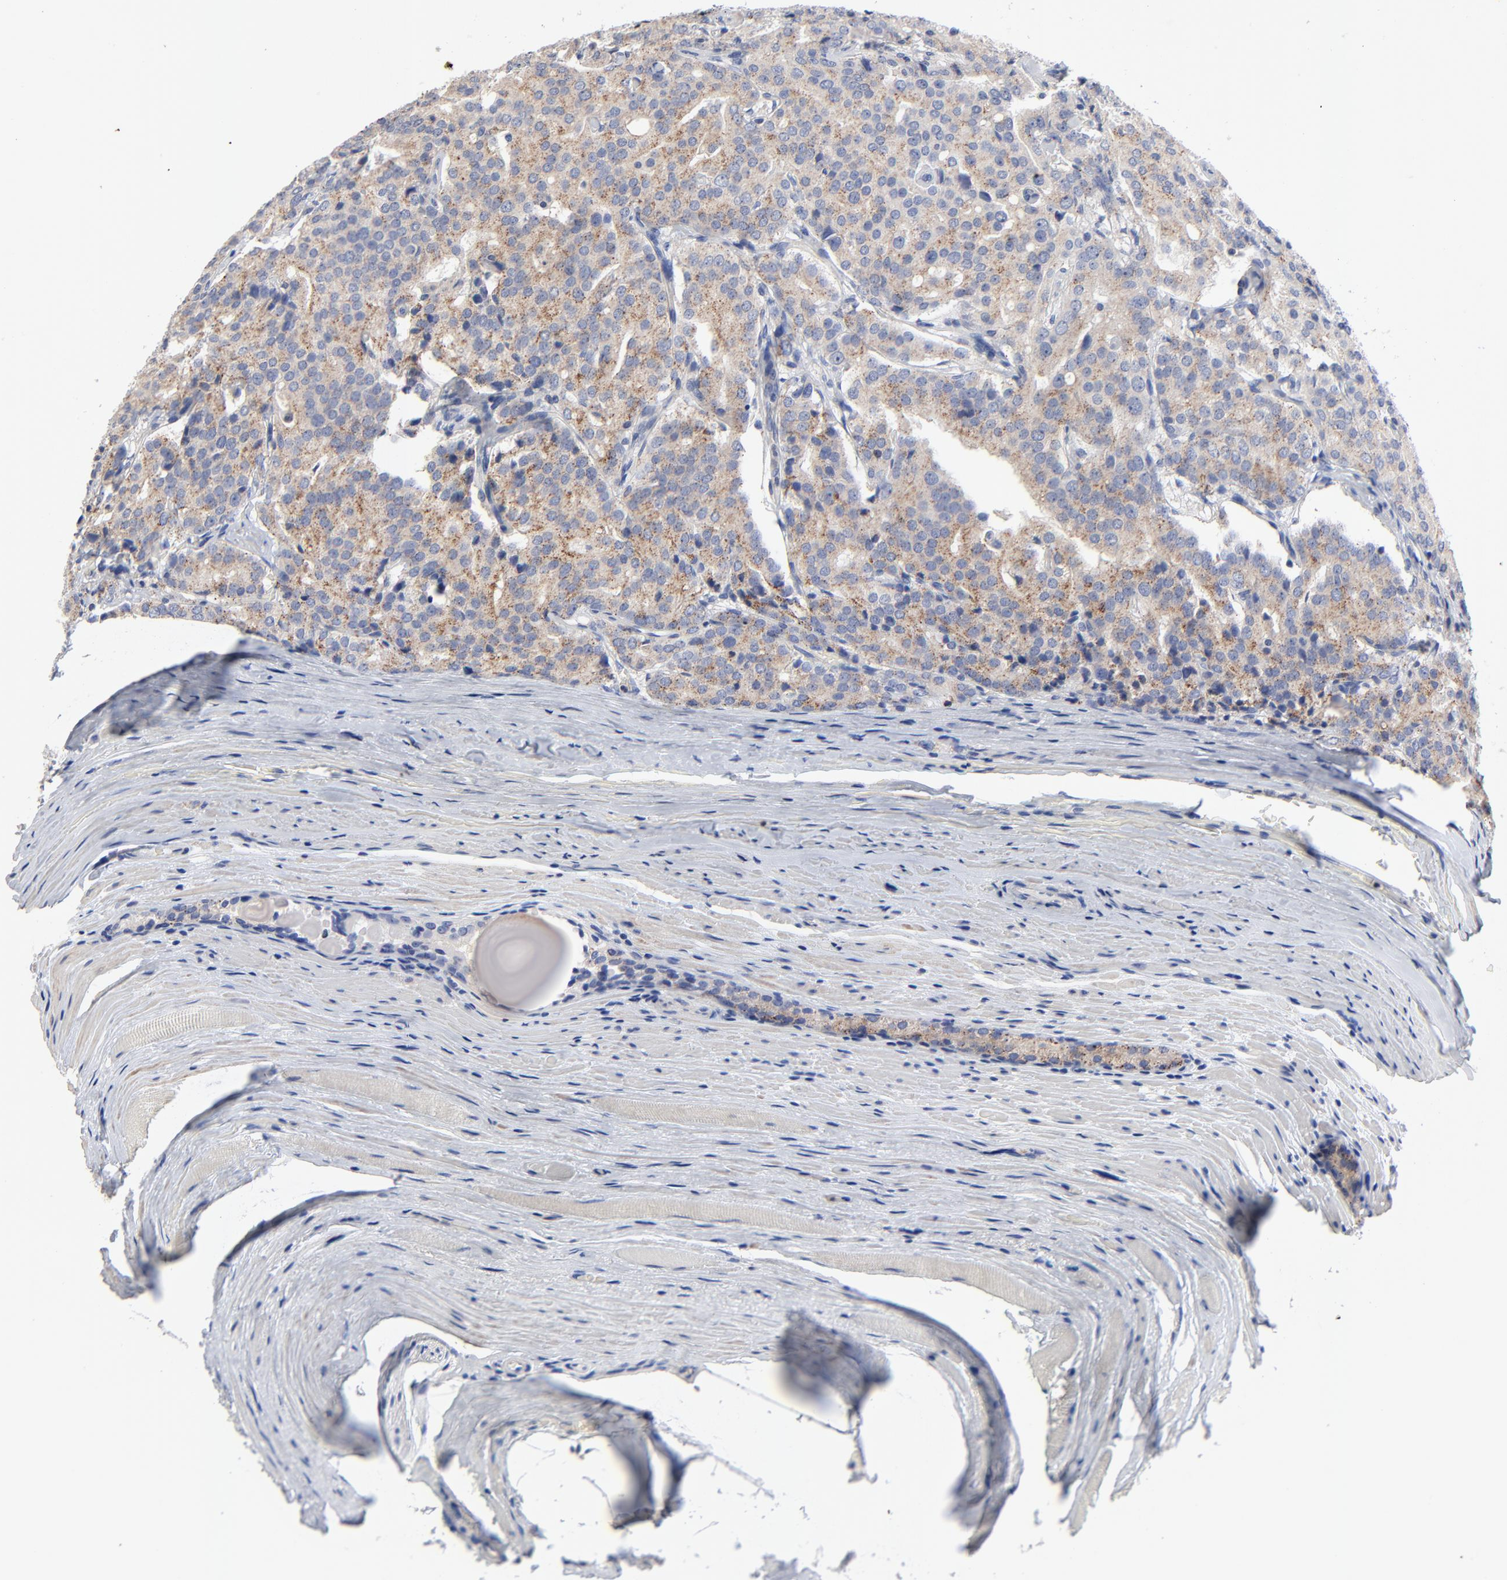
{"staining": {"intensity": "moderate", "quantity": ">75%", "location": "cytoplasmic/membranous"}, "tissue": "prostate cancer", "cell_type": "Tumor cells", "image_type": "cancer", "snomed": [{"axis": "morphology", "description": "Adenocarcinoma, Medium grade"}, {"axis": "topography", "description": "Prostate"}], "caption": "Tumor cells display medium levels of moderate cytoplasmic/membranous positivity in approximately >75% of cells in human prostate medium-grade adenocarcinoma.", "gene": "AADAC", "patient": {"sex": "male", "age": 72}}